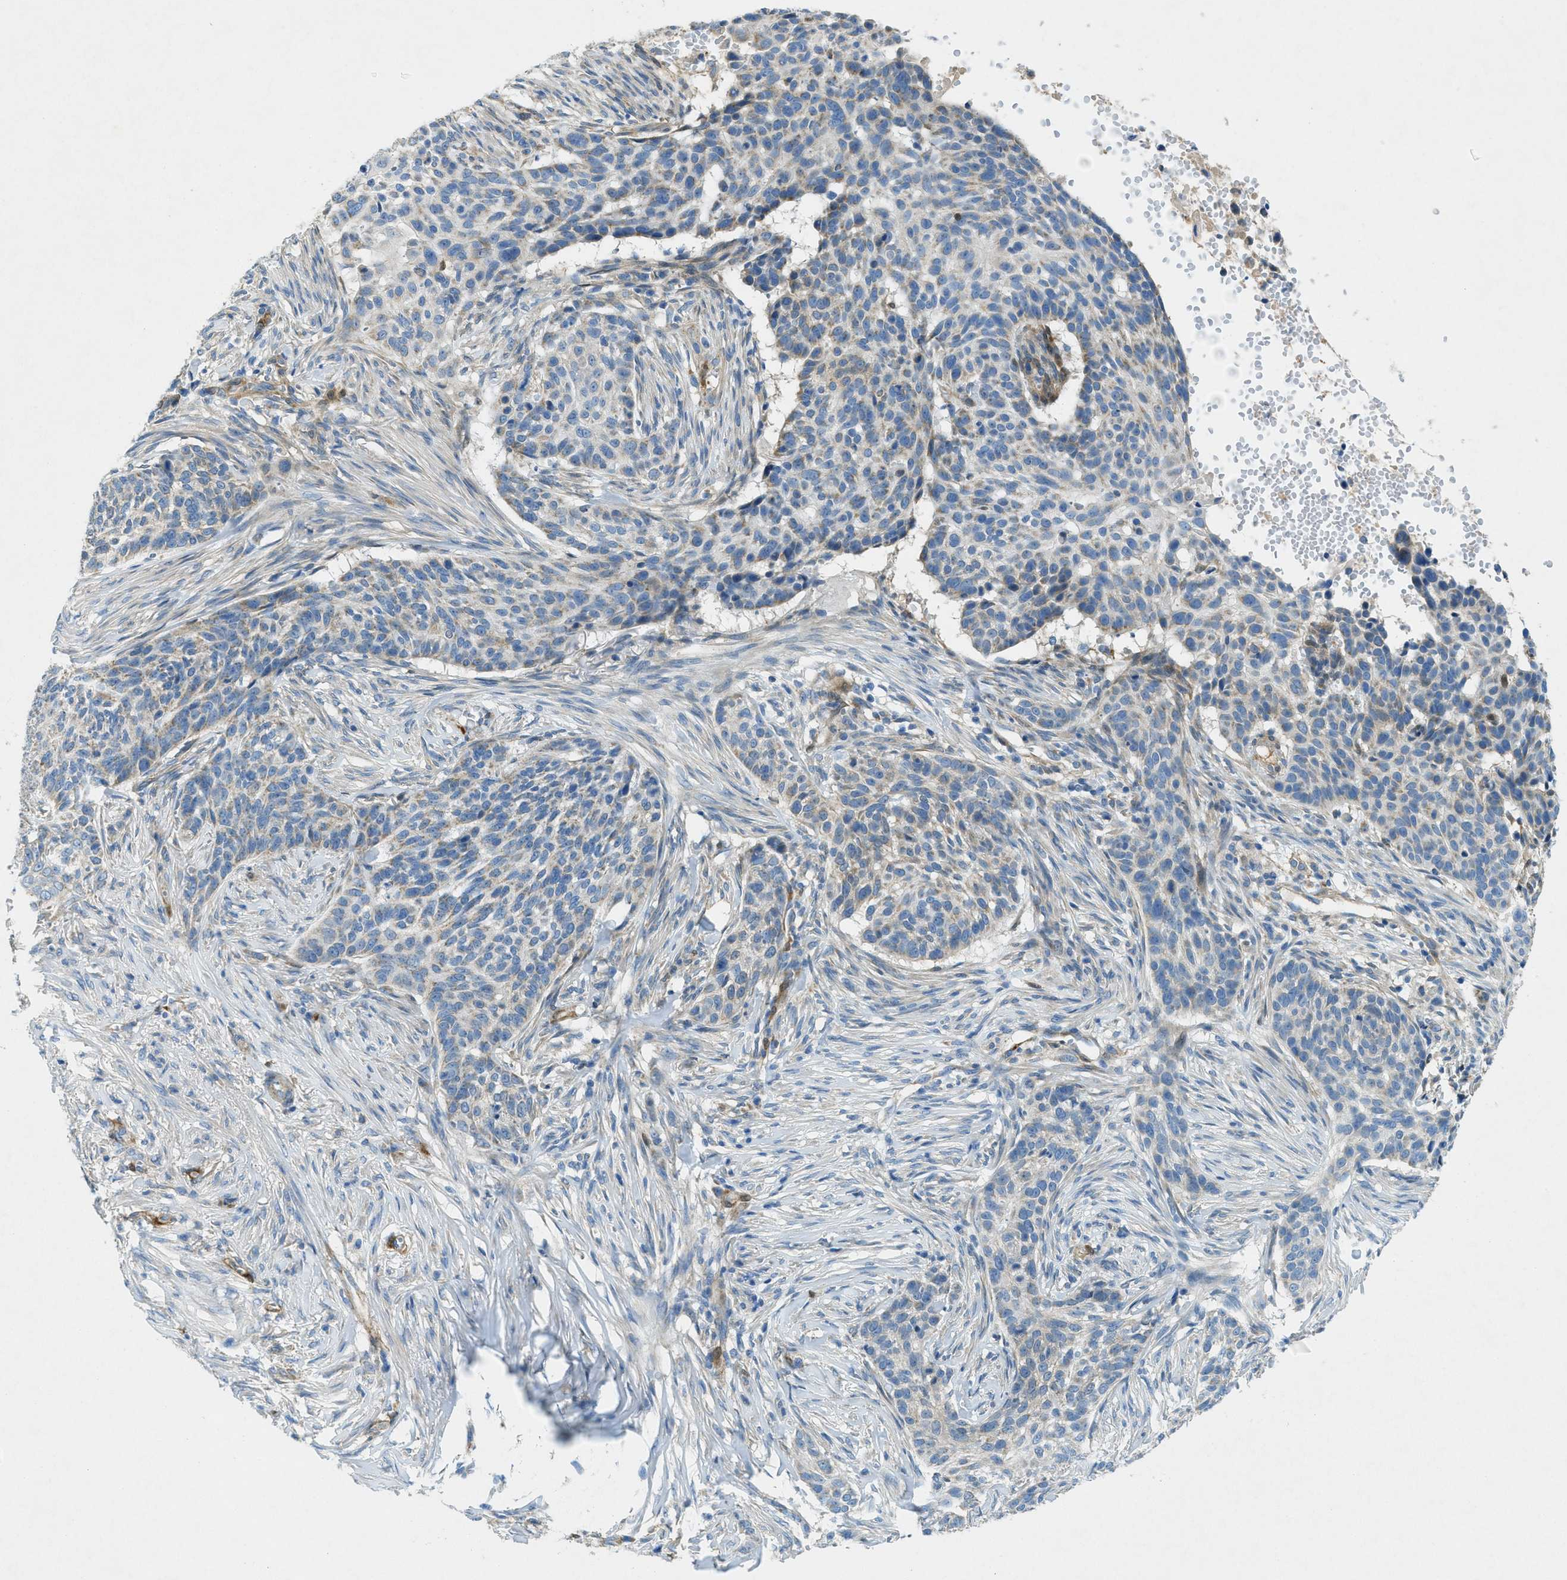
{"staining": {"intensity": "weak", "quantity": "<25%", "location": "cytoplasmic/membranous"}, "tissue": "skin cancer", "cell_type": "Tumor cells", "image_type": "cancer", "snomed": [{"axis": "morphology", "description": "Basal cell carcinoma"}, {"axis": "topography", "description": "Skin"}], "caption": "This is an immunohistochemistry micrograph of skin basal cell carcinoma. There is no positivity in tumor cells.", "gene": "CYGB", "patient": {"sex": "male", "age": 85}}